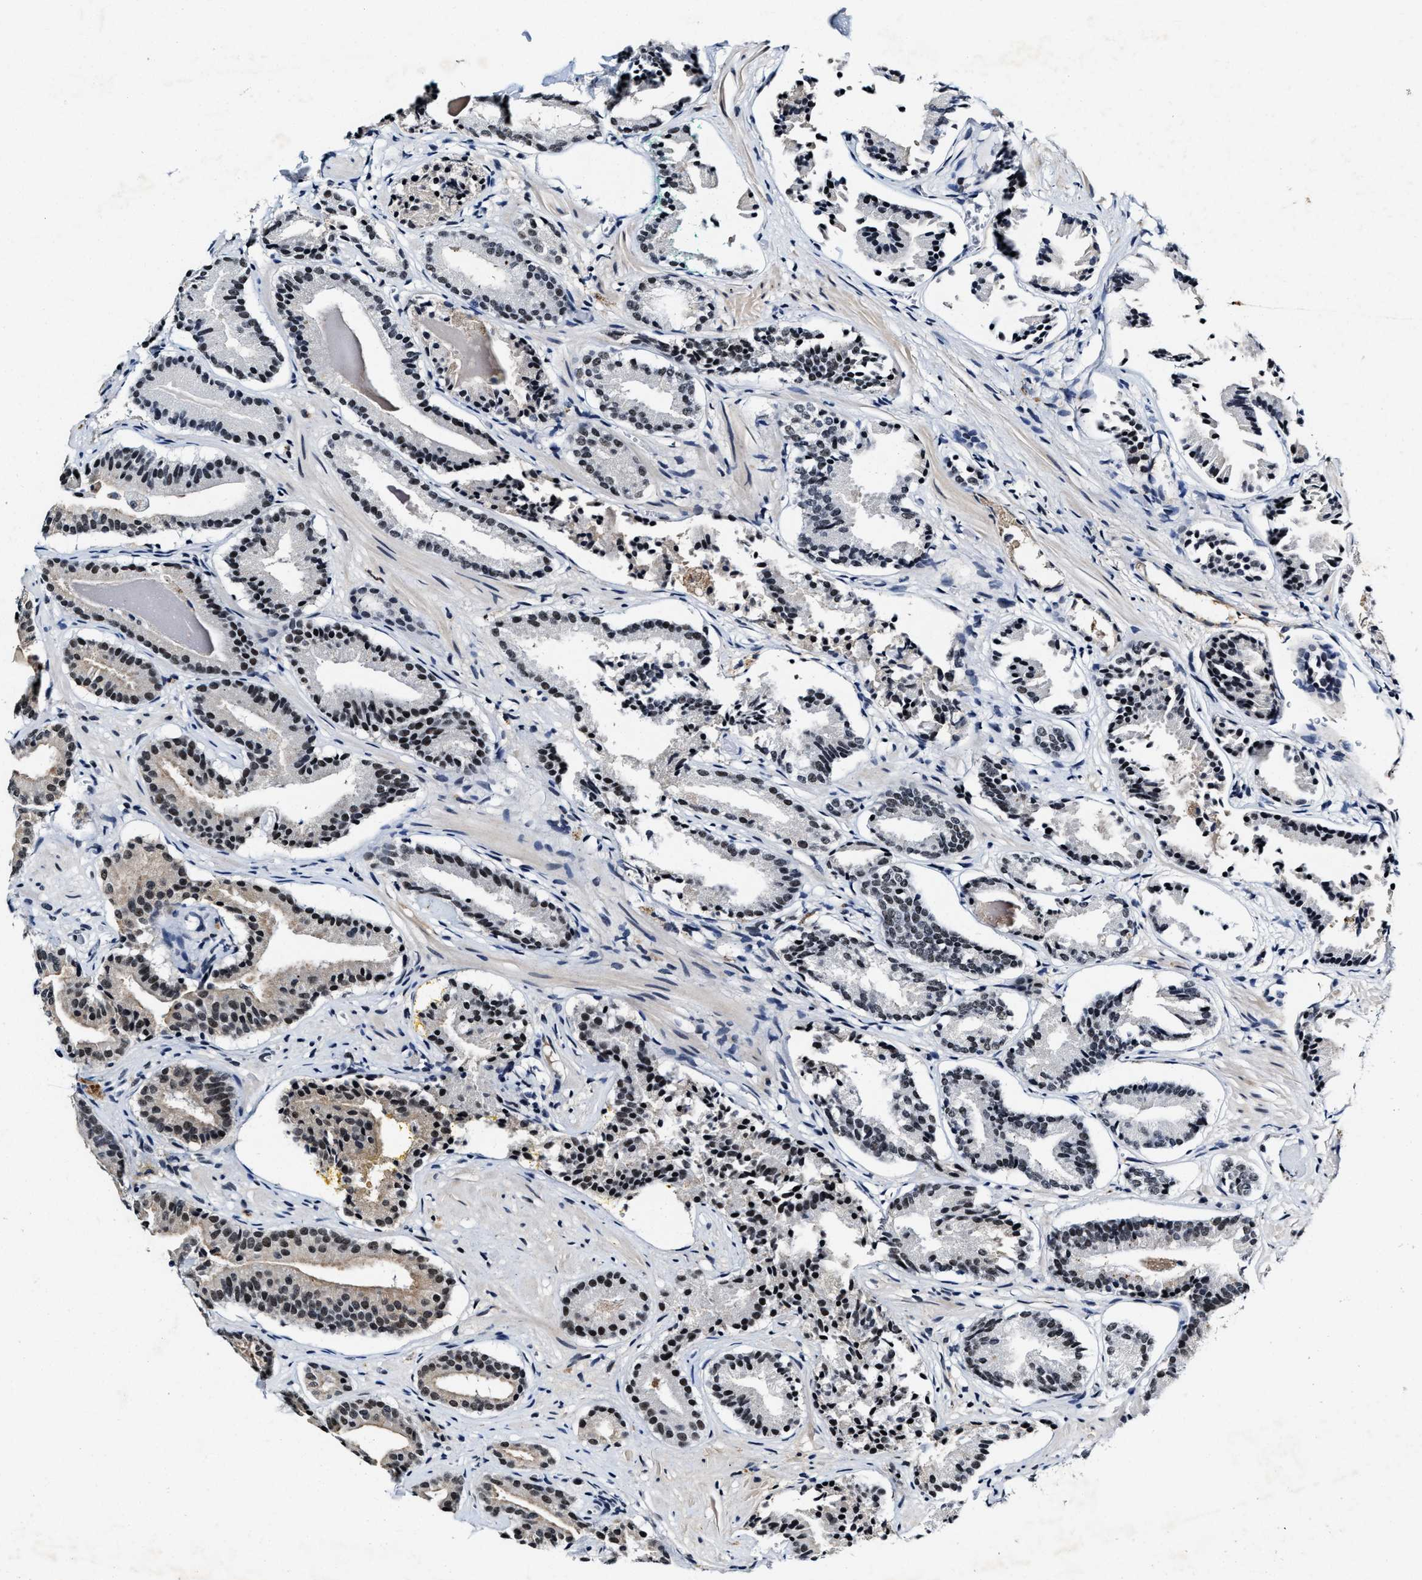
{"staining": {"intensity": "moderate", "quantity": "25%-75%", "location": "nuclear"}, "tissue": "prostate cancer", "cell_type": "Tumor cells", "image_type": "cancer", "snomed": [{"axis": "morphology", "description": "Adenocarcinoma, Low grade"}, {"axis": "topography", "description": "Prostate"}], "caption": "High-magnification brightfield microscopy of low-grade adenocarcinoma (prostate) stained with DAB (3,3'-diaminobenzidine) (brown) and counterstained with hematoxylin (blue). tumor cells exhibit moderate nuclear positivity is seen in approximately25%-75% of cells. The protein is stained brown, and the nuclei are stained in blue (DAB (3,3'-diaminobenzidine) IHC with brightfield microscopy, high magnification).", "gene": "INIP", "patient": {"sex": "male", "age": 51}}